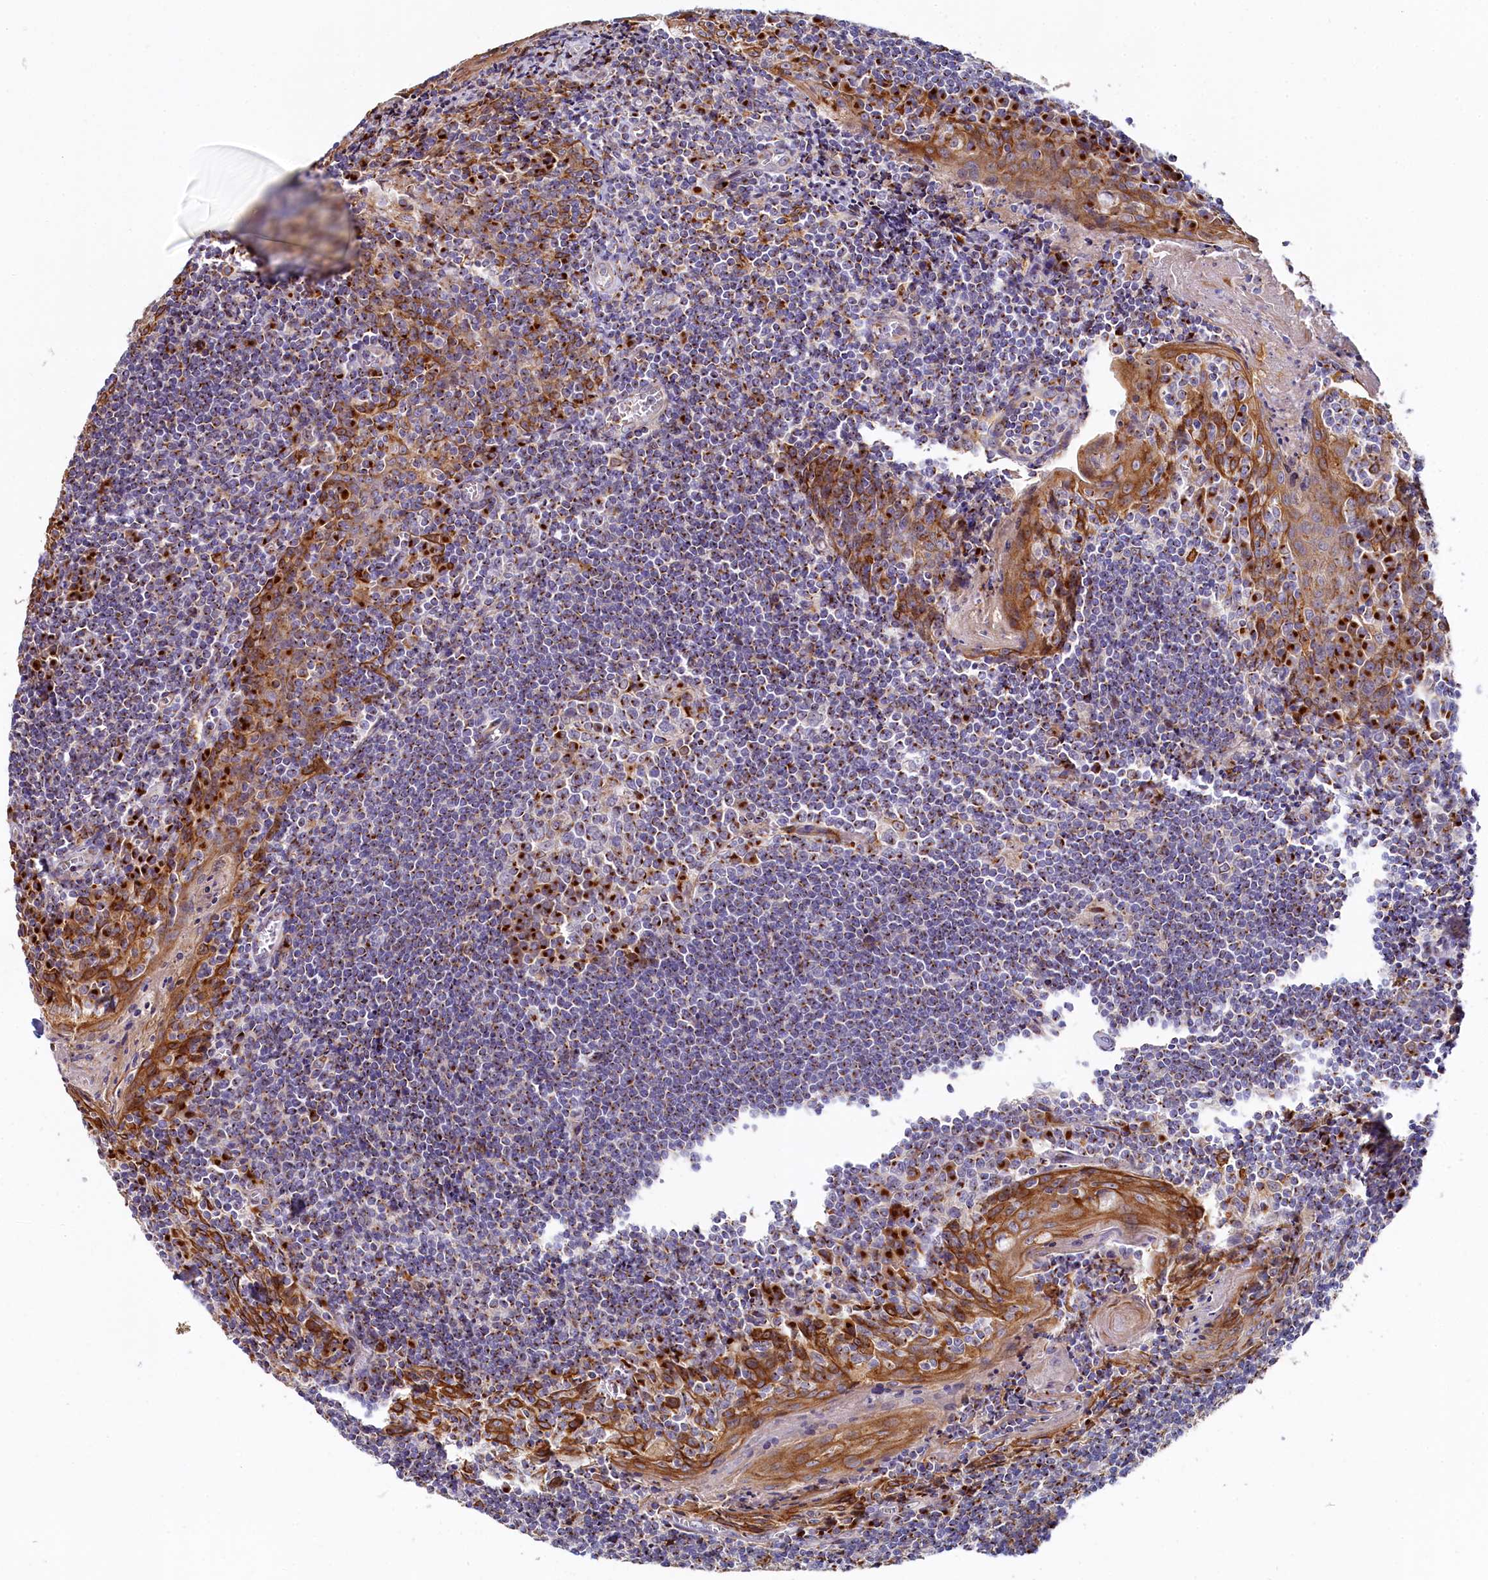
{"staining": {"intensity": "strong", "quantity": "25%-75%", "location": "cytoplasmic/membranous"}, "tissue": "tonsil", "cell_type": "Germinal center cells", "image_type": "normal", "snomed": [{"axis": "morphology", "description": "Normal tissue, NOS"}, {"axis": "topography", "description": "Tonsil"}], "caption": "Immunohistochemical staining of benign tonsil exhibits strong cytoplasmic/membranous protein positivity in about 25%-75% of germinal center cells.", "gene": "BET1L", "patient": {"sex": "male", "age": 27}}